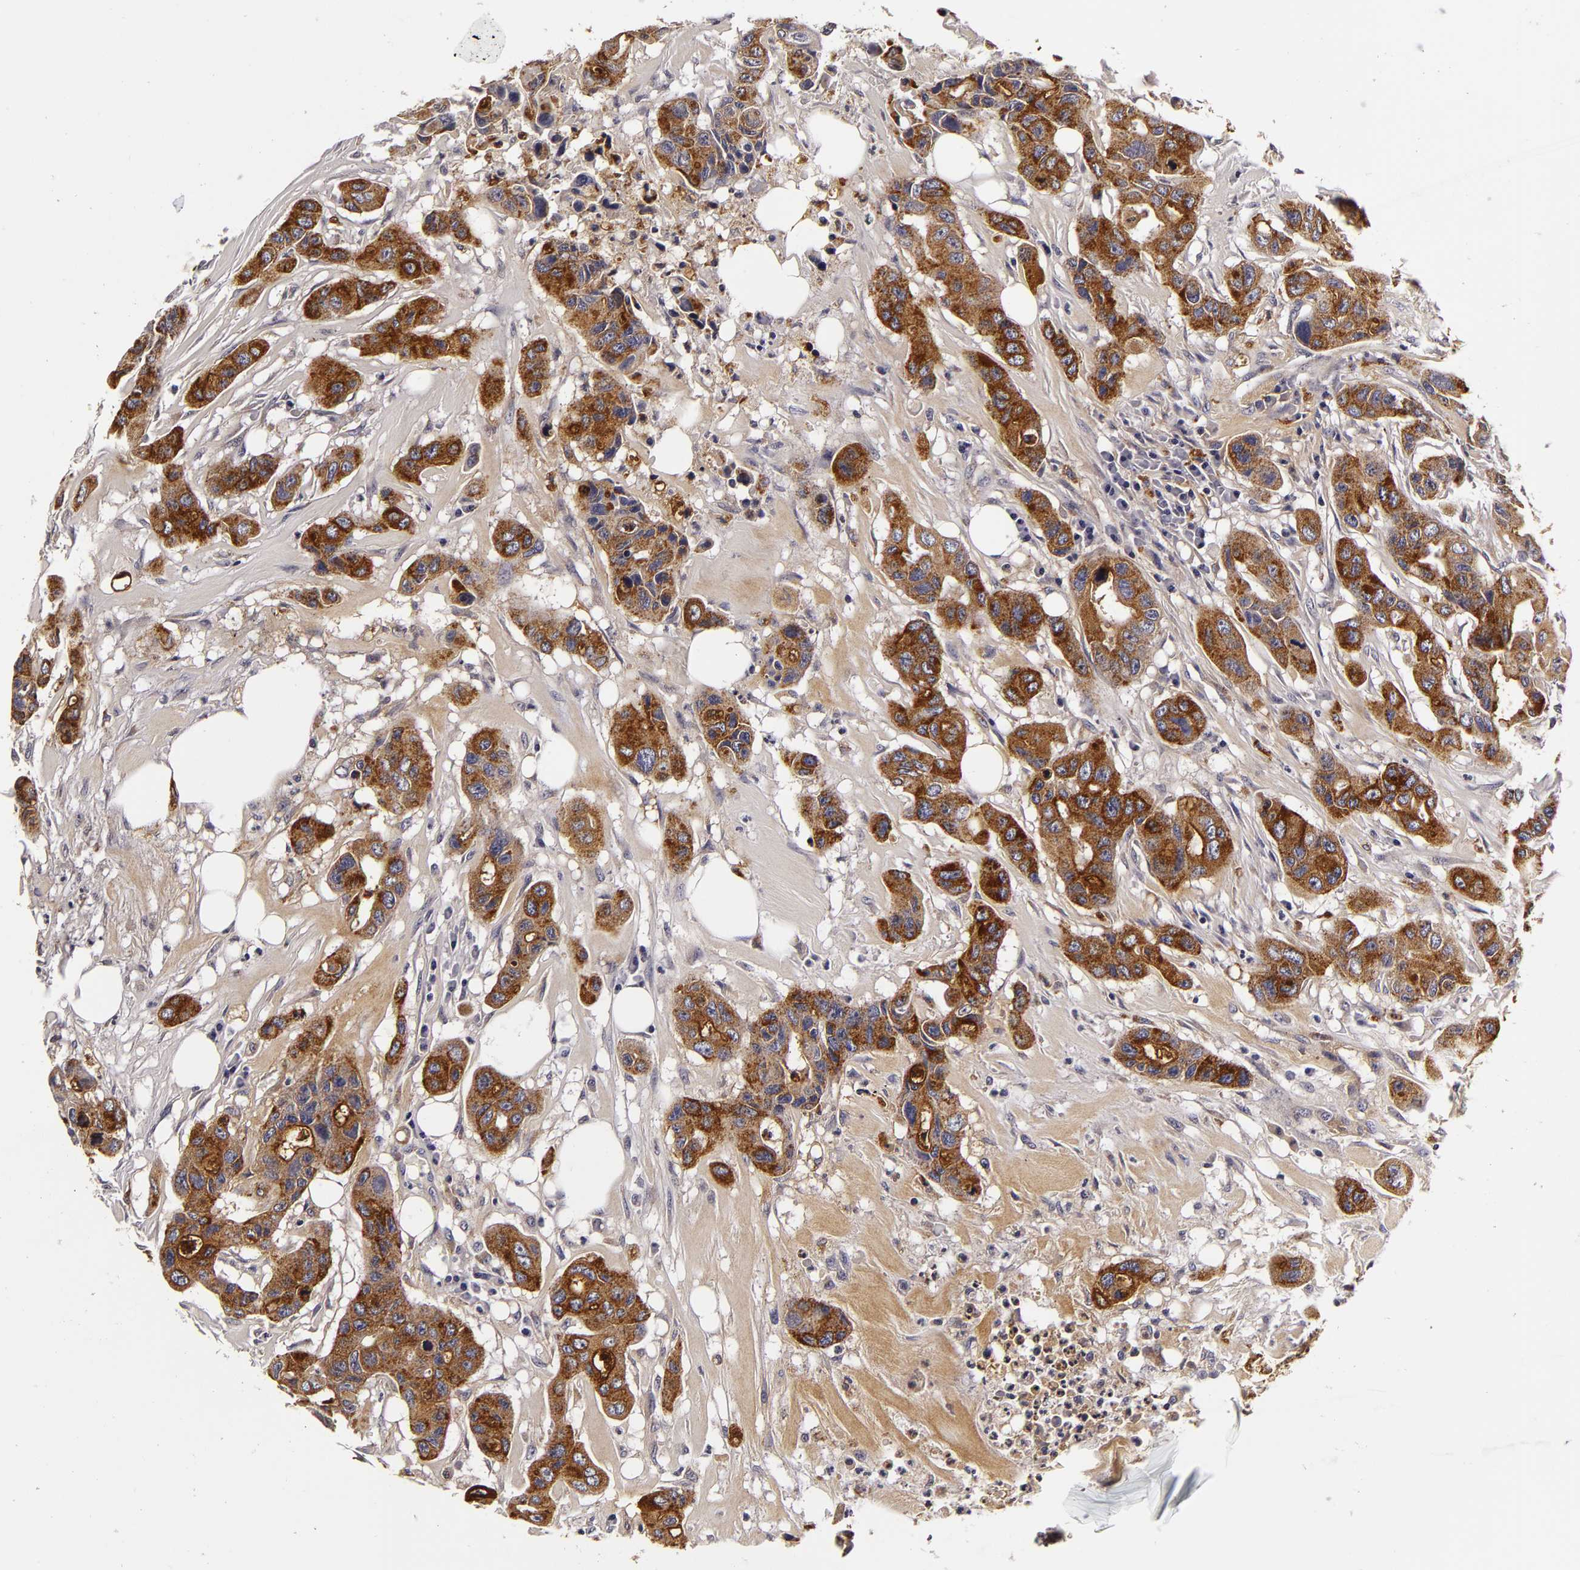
{"staining": {"intensity": "moderate", "quantity": ">75%", "location": "cytoplasmic/membranous"}, "tissue": "colorectal cancer", "cell_type": "Tumor cells", "image_type": "cancer", "snomed": [{"axis": "morphology", "description": "Adenocarcinoma, NOS"}, {"axis": "topography", "description": "Colon"}], "caption": "The micrograph displays immunohistochemical staining of adenocarcinoma (colorectal). There is moderate cytoplasmic/membranous expression is identified in about >75% of tumor cells.", "gene": "LGALS3BP", "patient": {"sex": "female", "age": 70}}